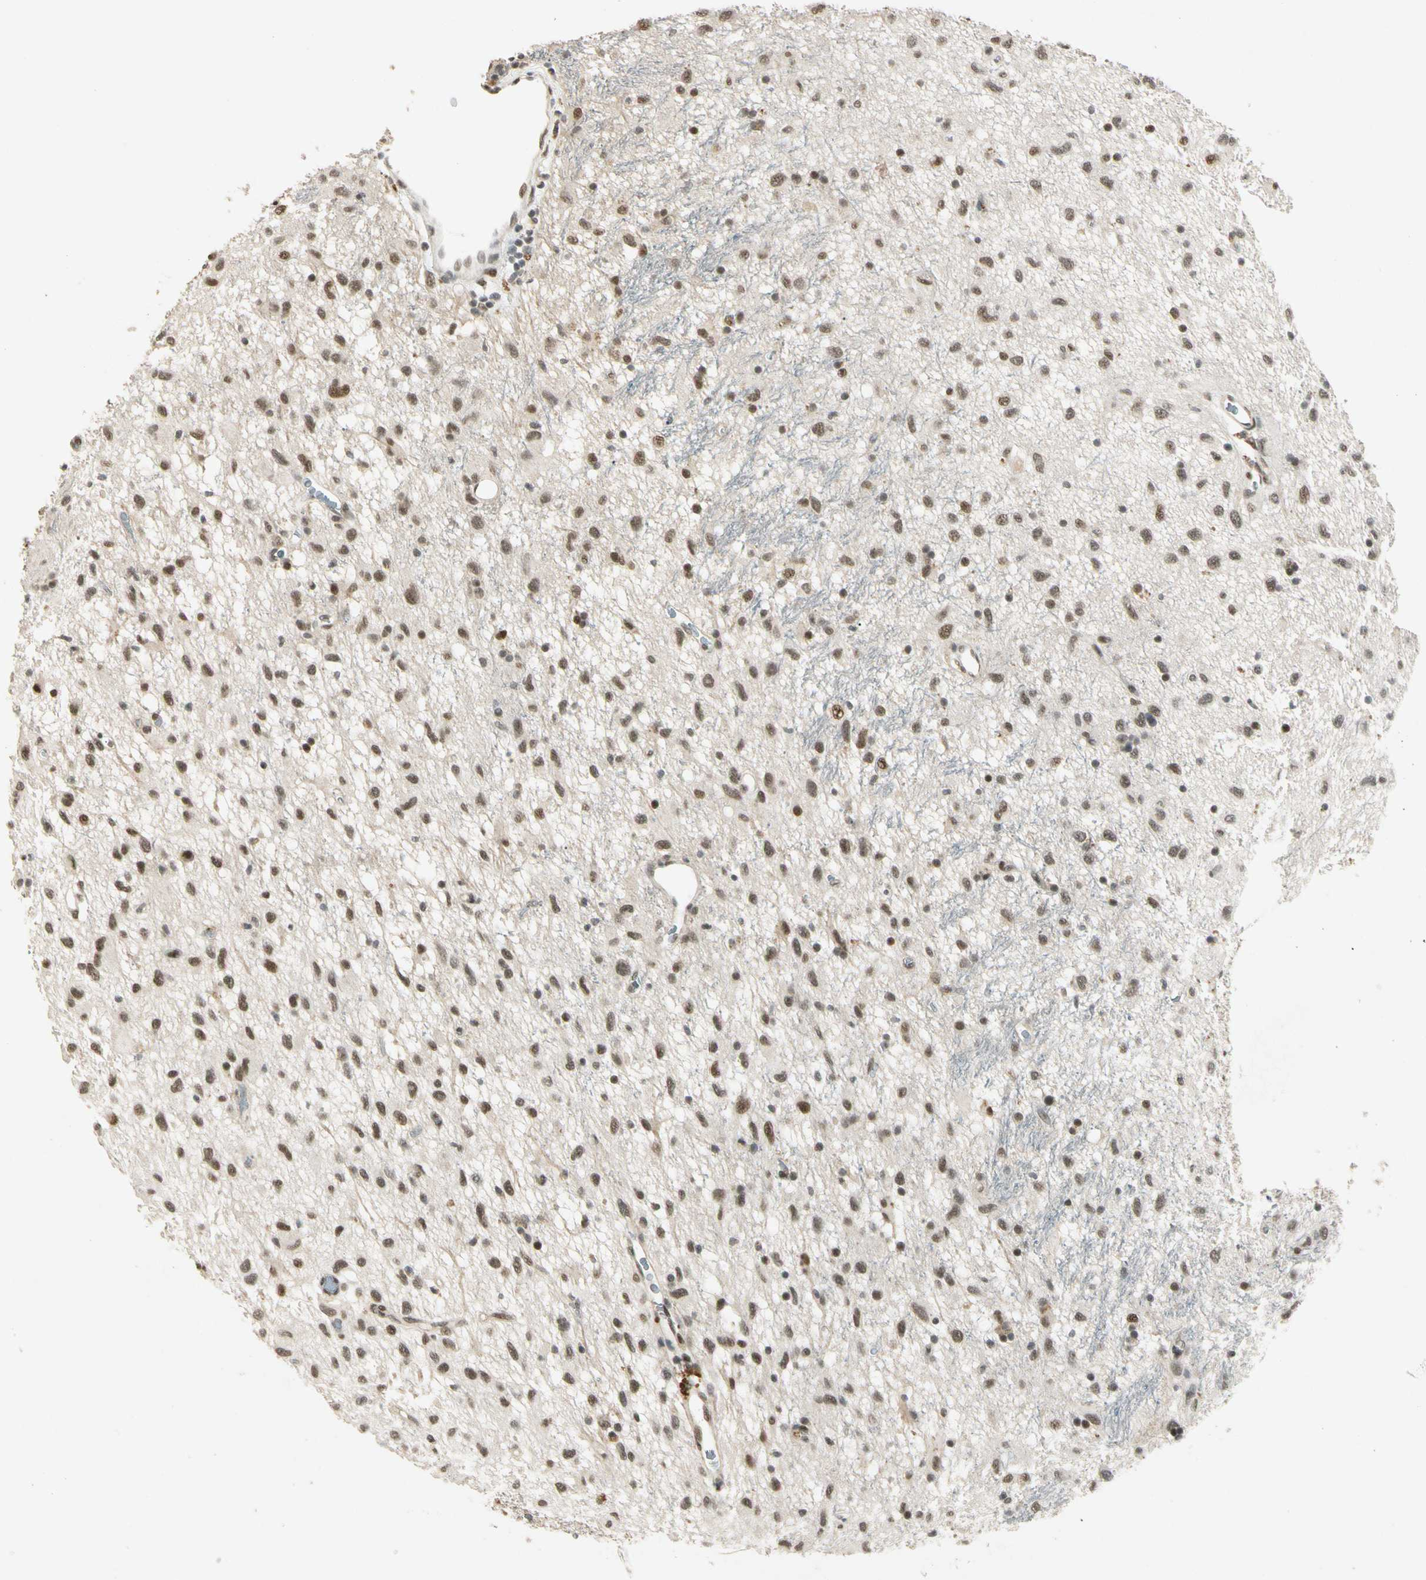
{"staining": {"intensity": "moderate", "quantity": ">75%", "location": "nuclear"}, "tissue": "glioma", "cell_type": "Tumor cells", "image_type": "cancer", "snomed": [{"axis": "morphology", "description": "Glioma, malignant, Low grade"}, {"axis": "topography", "description": "Brain"}], "caption": "Immunohistochemical staining of glioma reveals medium levels of moderate nuclear protein staining in about >75% of tumor cells.", "gene": "ZBTB4", "patient": {"sex": "male", "age": 77}}